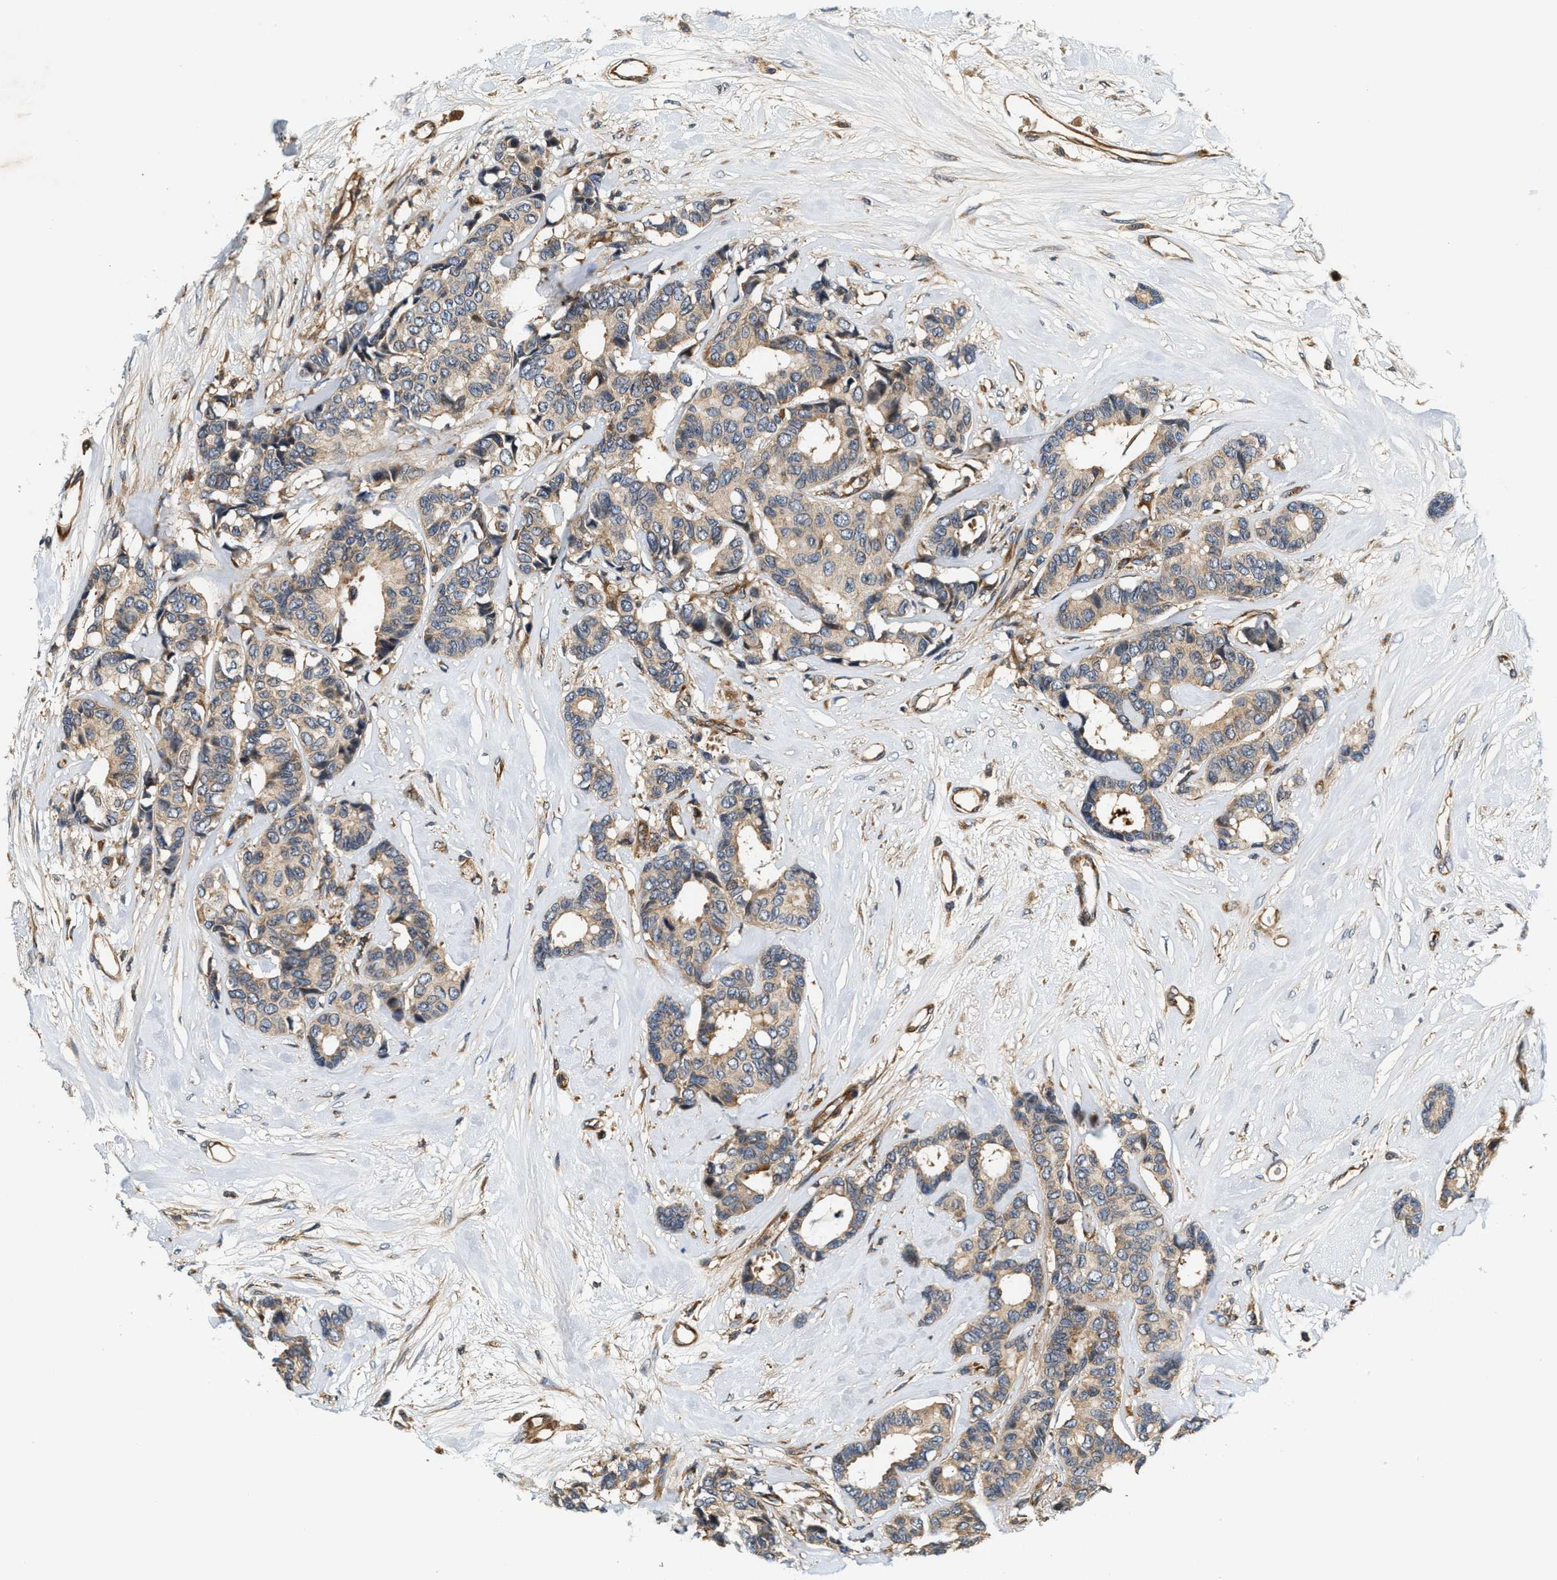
{"staining": {"intensity": "weak", "quantity": ">75%", "location": "cytoplasmic/membranous"}, "tissue": "breast cancer", "cell_type": "Tumor cells", "image_type": "cancer", "snomed": [{"axis": "morphology", "description": "Duct carcinoma"}, {"axis": "topography", "description": "Breast"}], "caption": "Human breast invasive ductal carcinoma stained with a brown dye shows weak cytoplasmic/membranous positive staining in about >75% of tumor cells.", "gene": "SAMD9", "patient": {"sex": "female", "age": 87}}